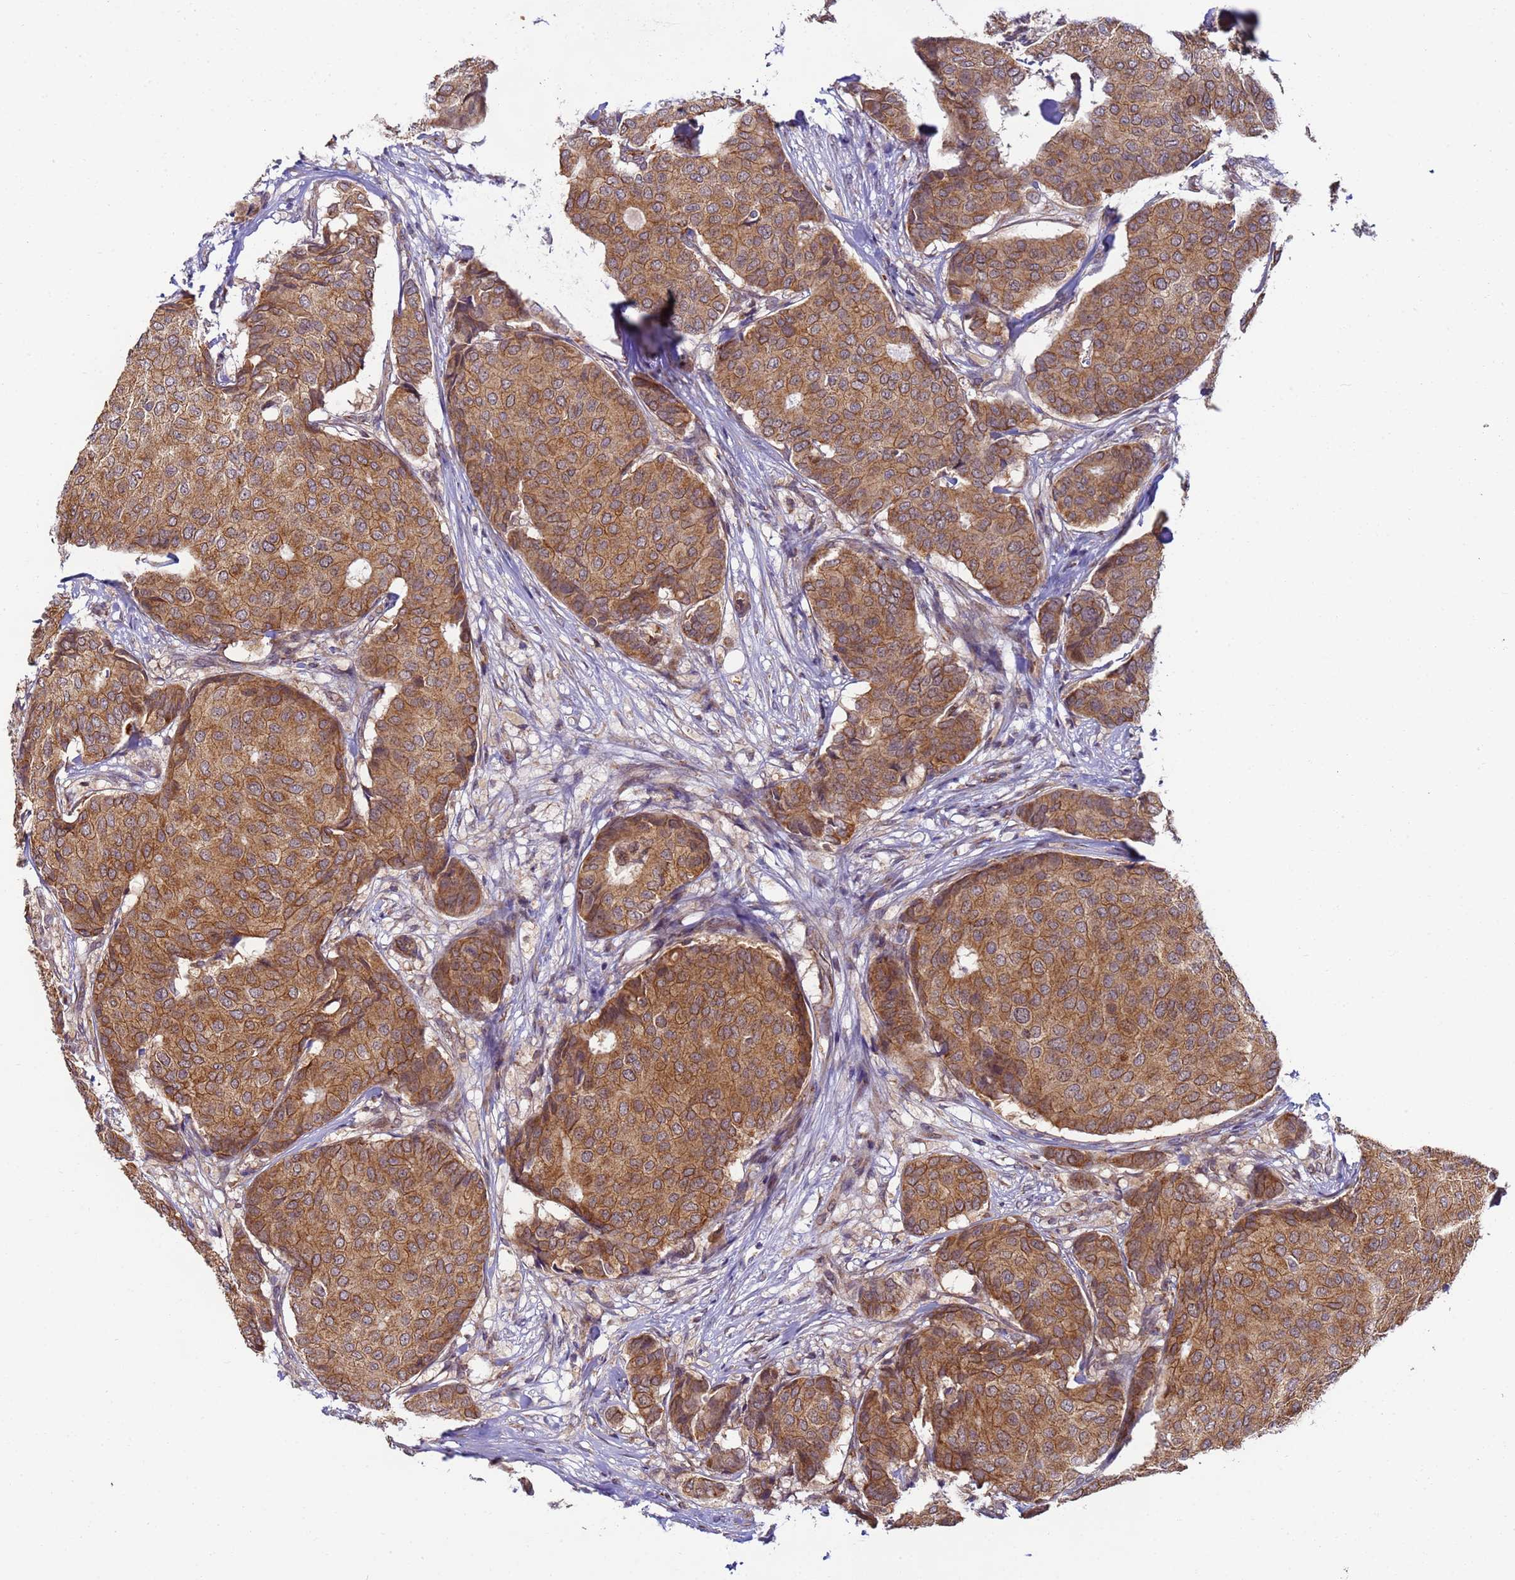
{"staining": {"intensity": "moderate", "quantity": ">75%", "location": "cytoplasmic/membranous"}, "tissue": "breast cancer", "cell_type": "Tumor cells", "image_type": "cancer", "snomed": [{"axis": "morphology", "description": "Duct carcinoma"}, {"axis": "topography", "description": "Breast"}], "caption": "IHC staining of breast infiltrating ductal carcinoma, which reveals medium levels of moderate cytoplasmic/membranous staining in about >75% of tumor cells indicating moderate cytoplasmic/membranous protein expression. The staining was performed using DAB (3,3'-diaminobenzidine) (brown) for protein detection and nuclei were counterstained in hematoxylin (blue).", "gene": "RAPGEF3", "patient": {"sex": "female", "age": 75}}